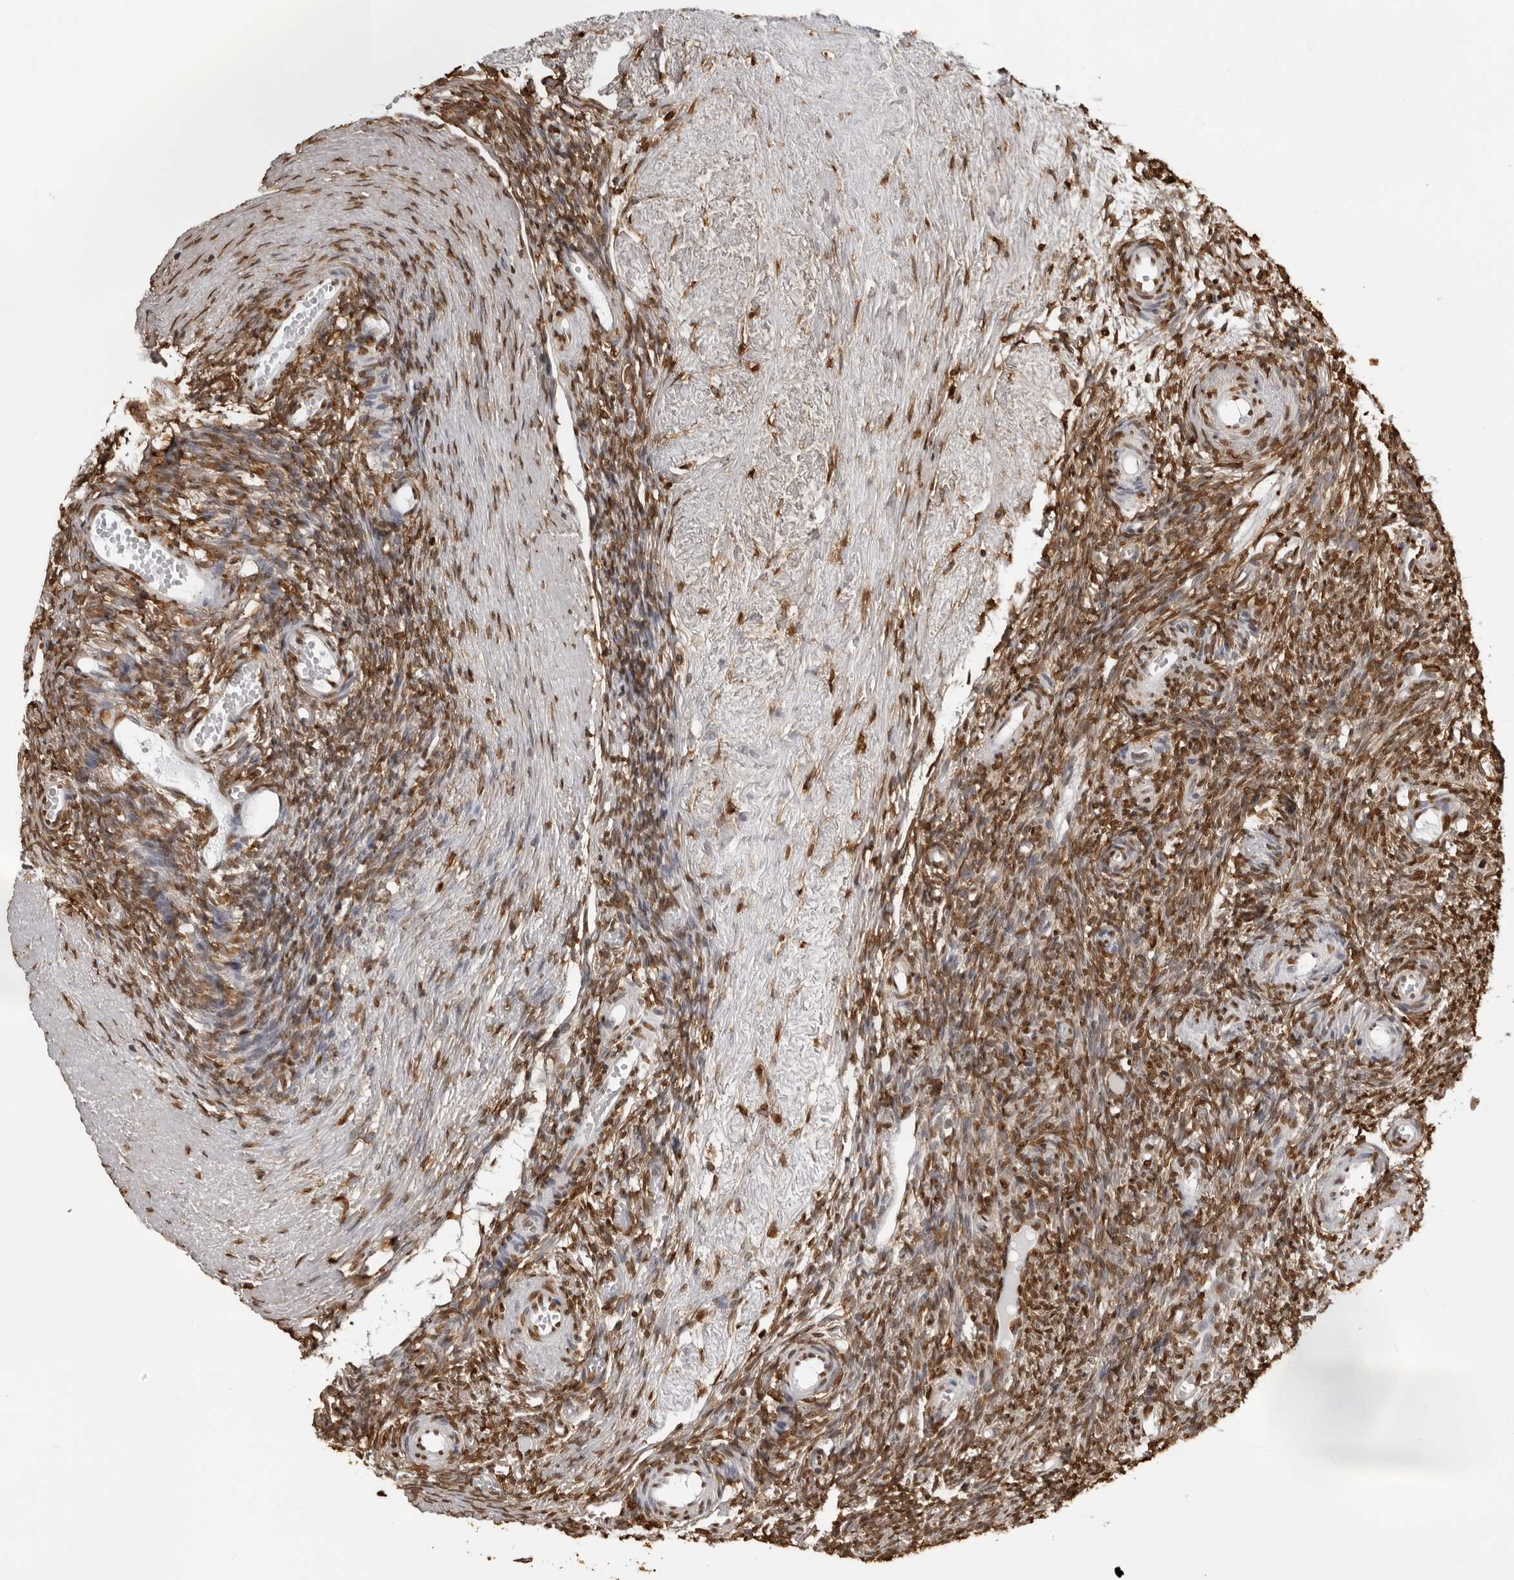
{"staining": {"intensity": "strong", "quantity": ">75%", "location": "nuclear"}, "tissue": "ovary", "cell_type": "Ovarian stroma cells", "image_type": "normal", "snomed": [{"axis": "morphology", "description": "Normal tissue, NOS"}, {"axis": "topography", "description": "Ovary"}], "caption": "Immunohistochemical staining of unremarkable ovary demonstrates high levels of strong nuclear positivity in approximately >75% of ovarian stroma cells.", "gene": "ZFP91", "patient": {"sex": "female", "age": 35}}